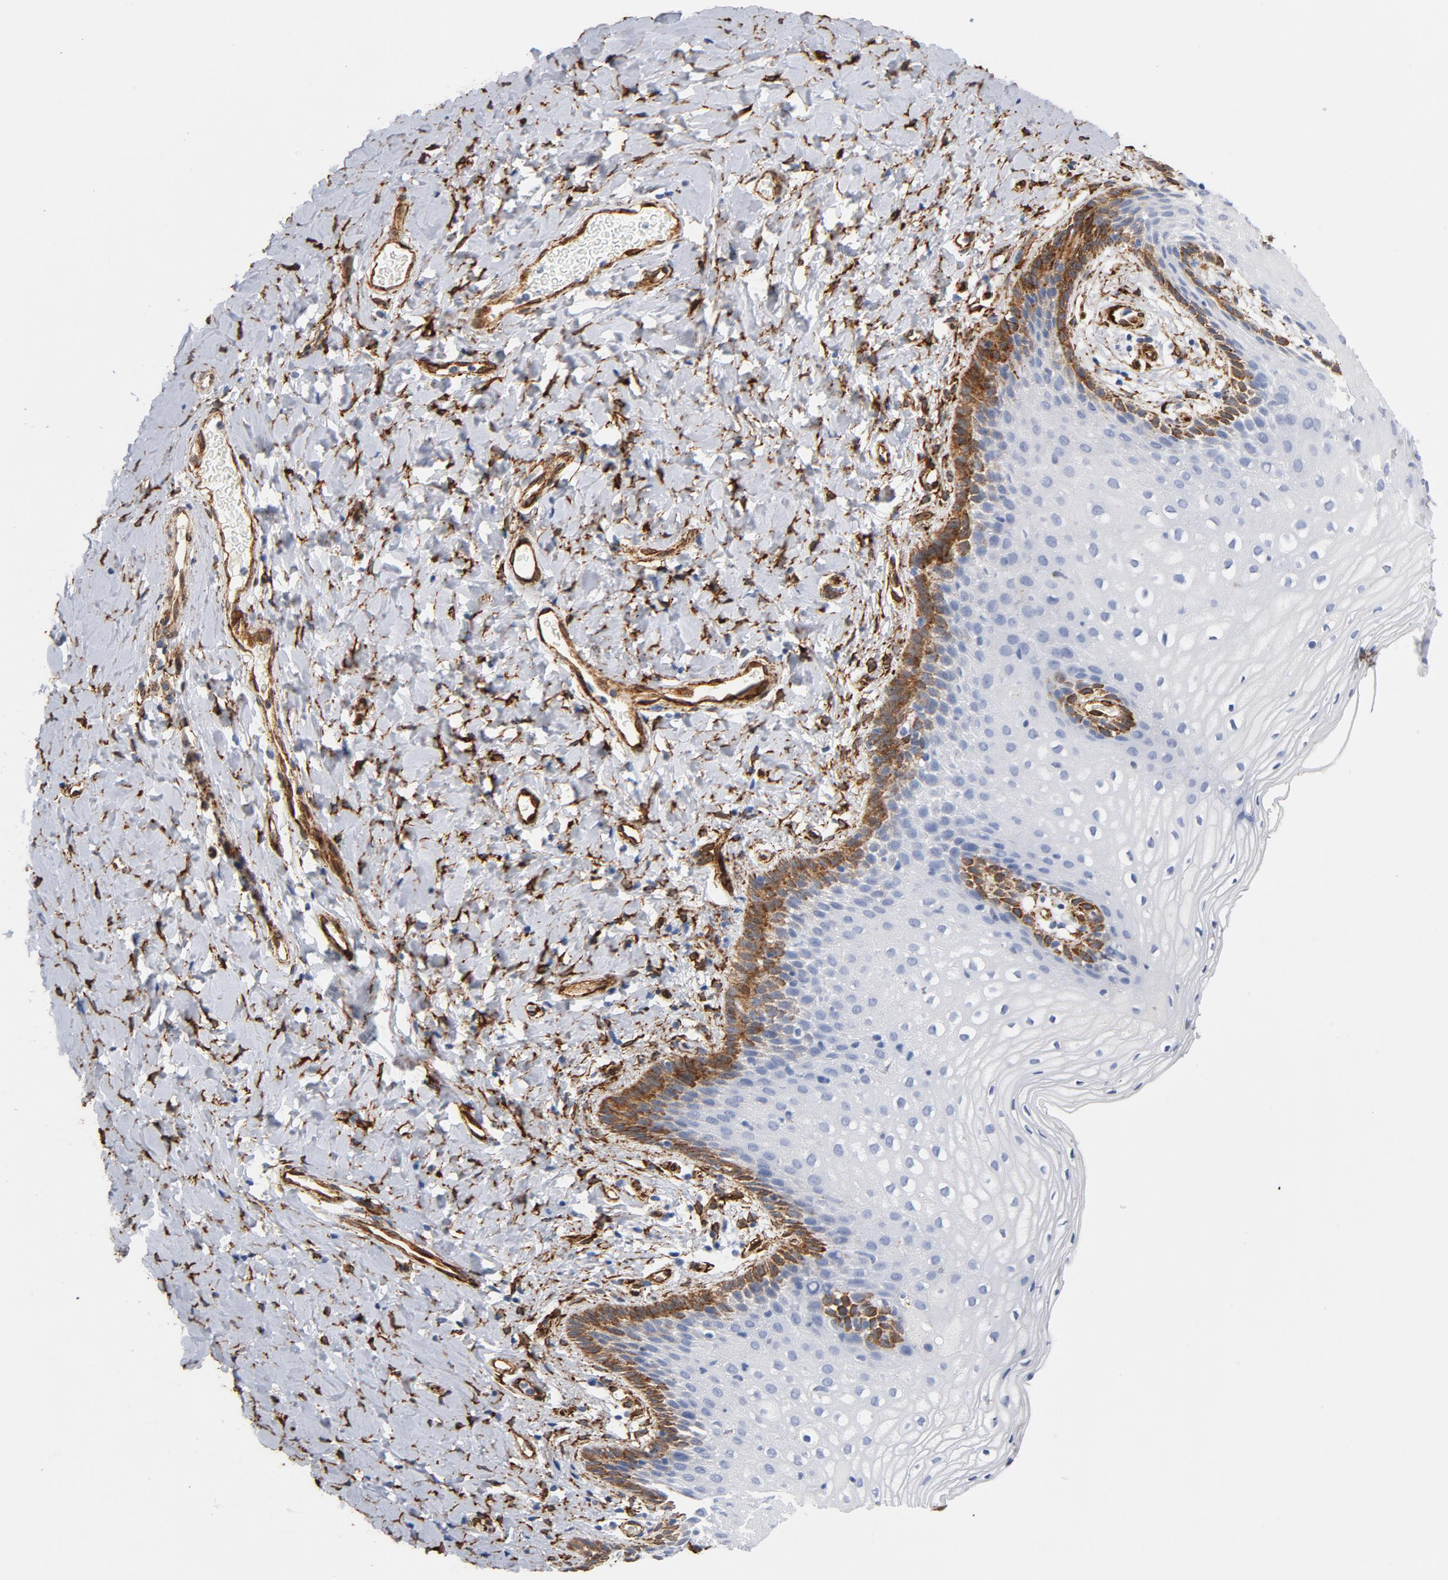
{"staining": {"intensity": "strong", "quantity": "<25%", "location": "cytoplasmic/membranous"}, "tissue": "vagina", "cell_type": "Squamous epithelial cells", "image_type": "normal", "snomed": [{"axis": "morphology", "description": "Normal tissue, NOS"}, {"axis": "topography", "description": "Vagina"}], "caption": "IHC micrograph of normal vagina stained for a protein (brown), which demonstrates medium levels of strong cytoplasmic/membranous staining in about <25% of squamous epithelial cells.", "gene": "SERPINH1", "patient": {"sex": "female", "age": 55}}